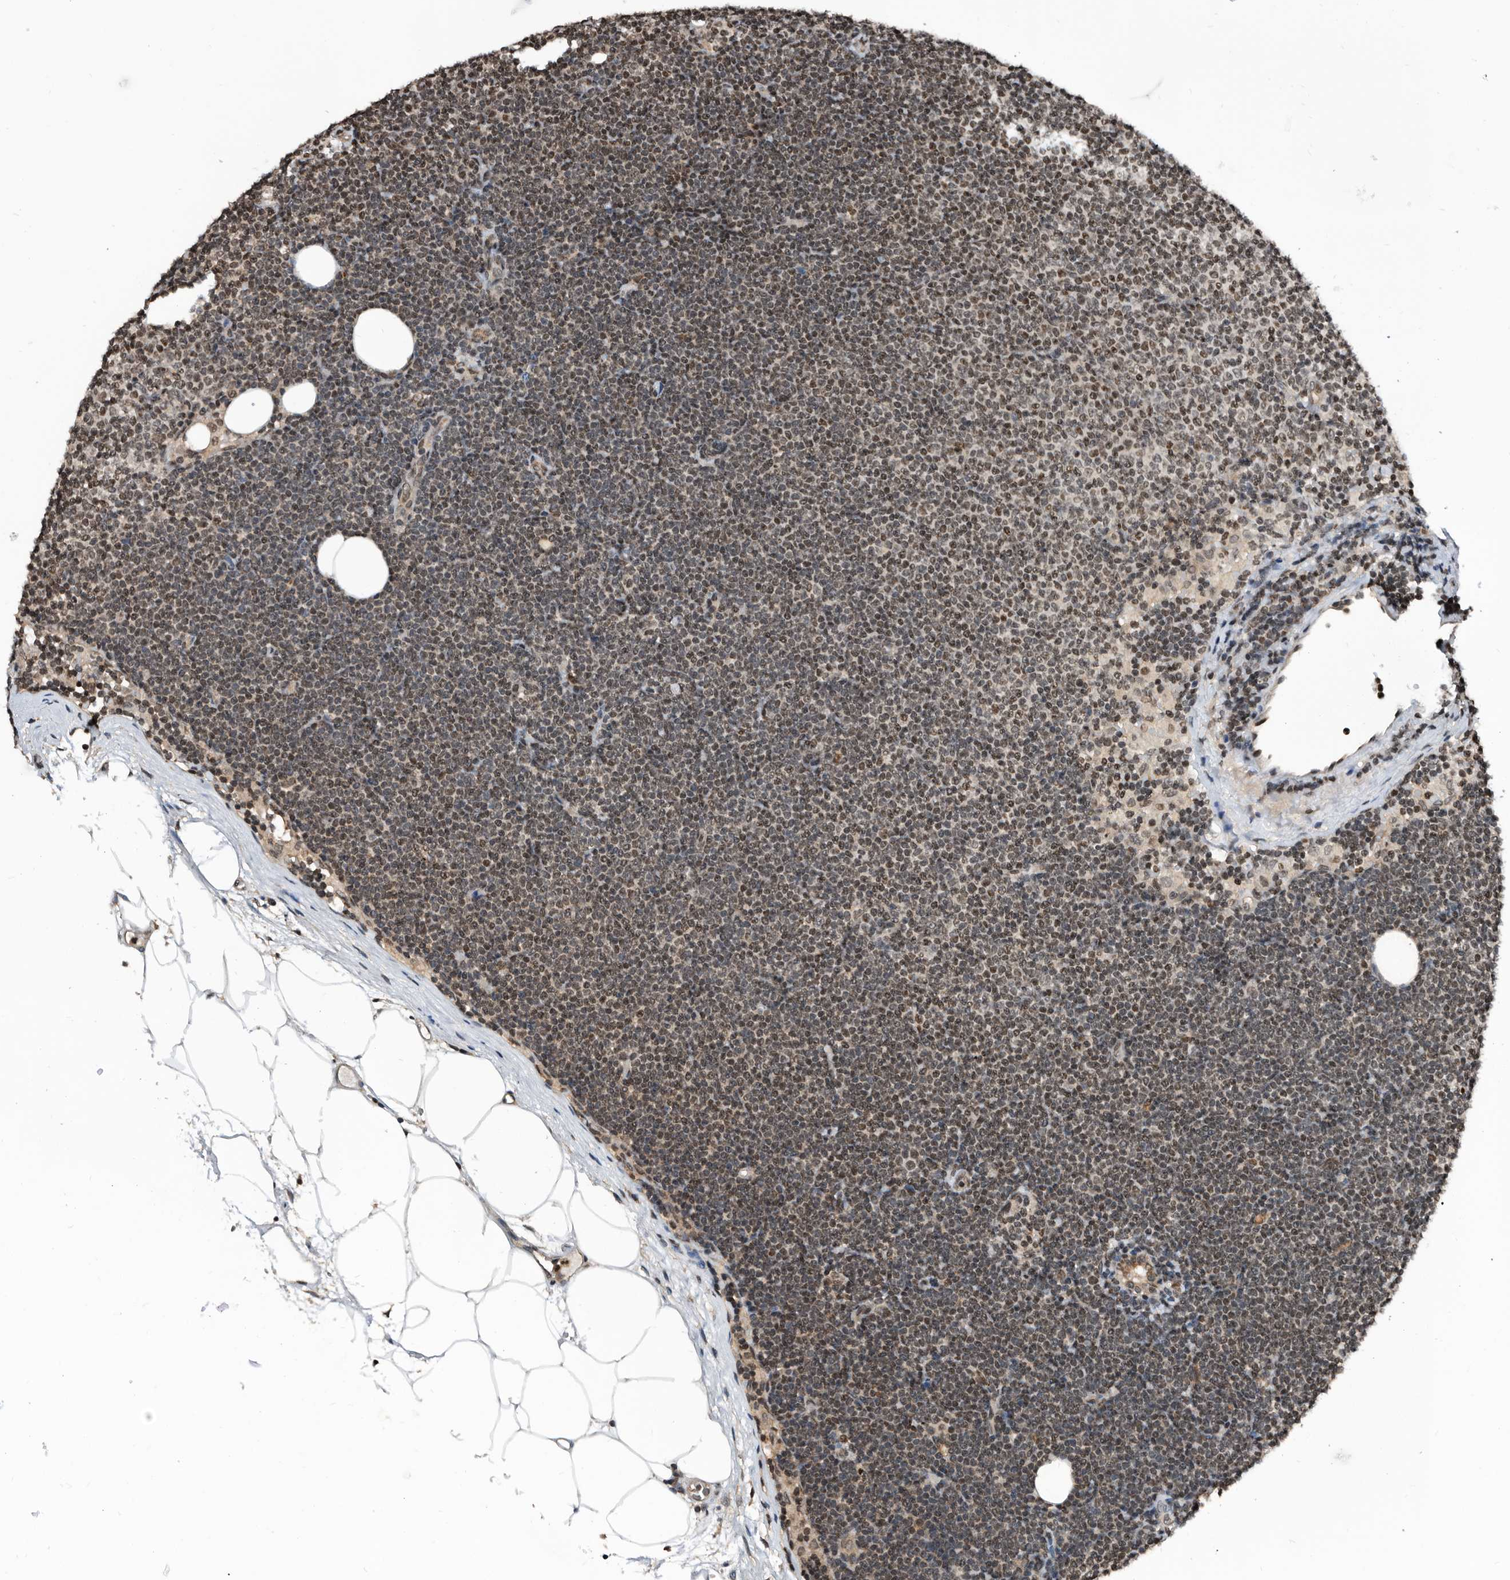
{"staining": {"intensity": "moderate", "quantity": ">75%", "location": "nuclear"}, "tissue": "lymphoma", "cell_type": "Tumor cells", "image_type": "cancer", "snomed": [{"axis": "morphology", "description": "Malignant lymphoma, non-Hodgkin's type, Low grade"}, {"axis": "topography", "description": "Lymph node"}], "caption": "This is a photomicrograph of immunohistochemistry staining of low-grade malignant lymphoma, non-Hodgkin's type, which shows moderate staining in the nuclear of tumor cells.", "gene": "SNRNP48", "patient": {"sex": "female", "age": 53}}